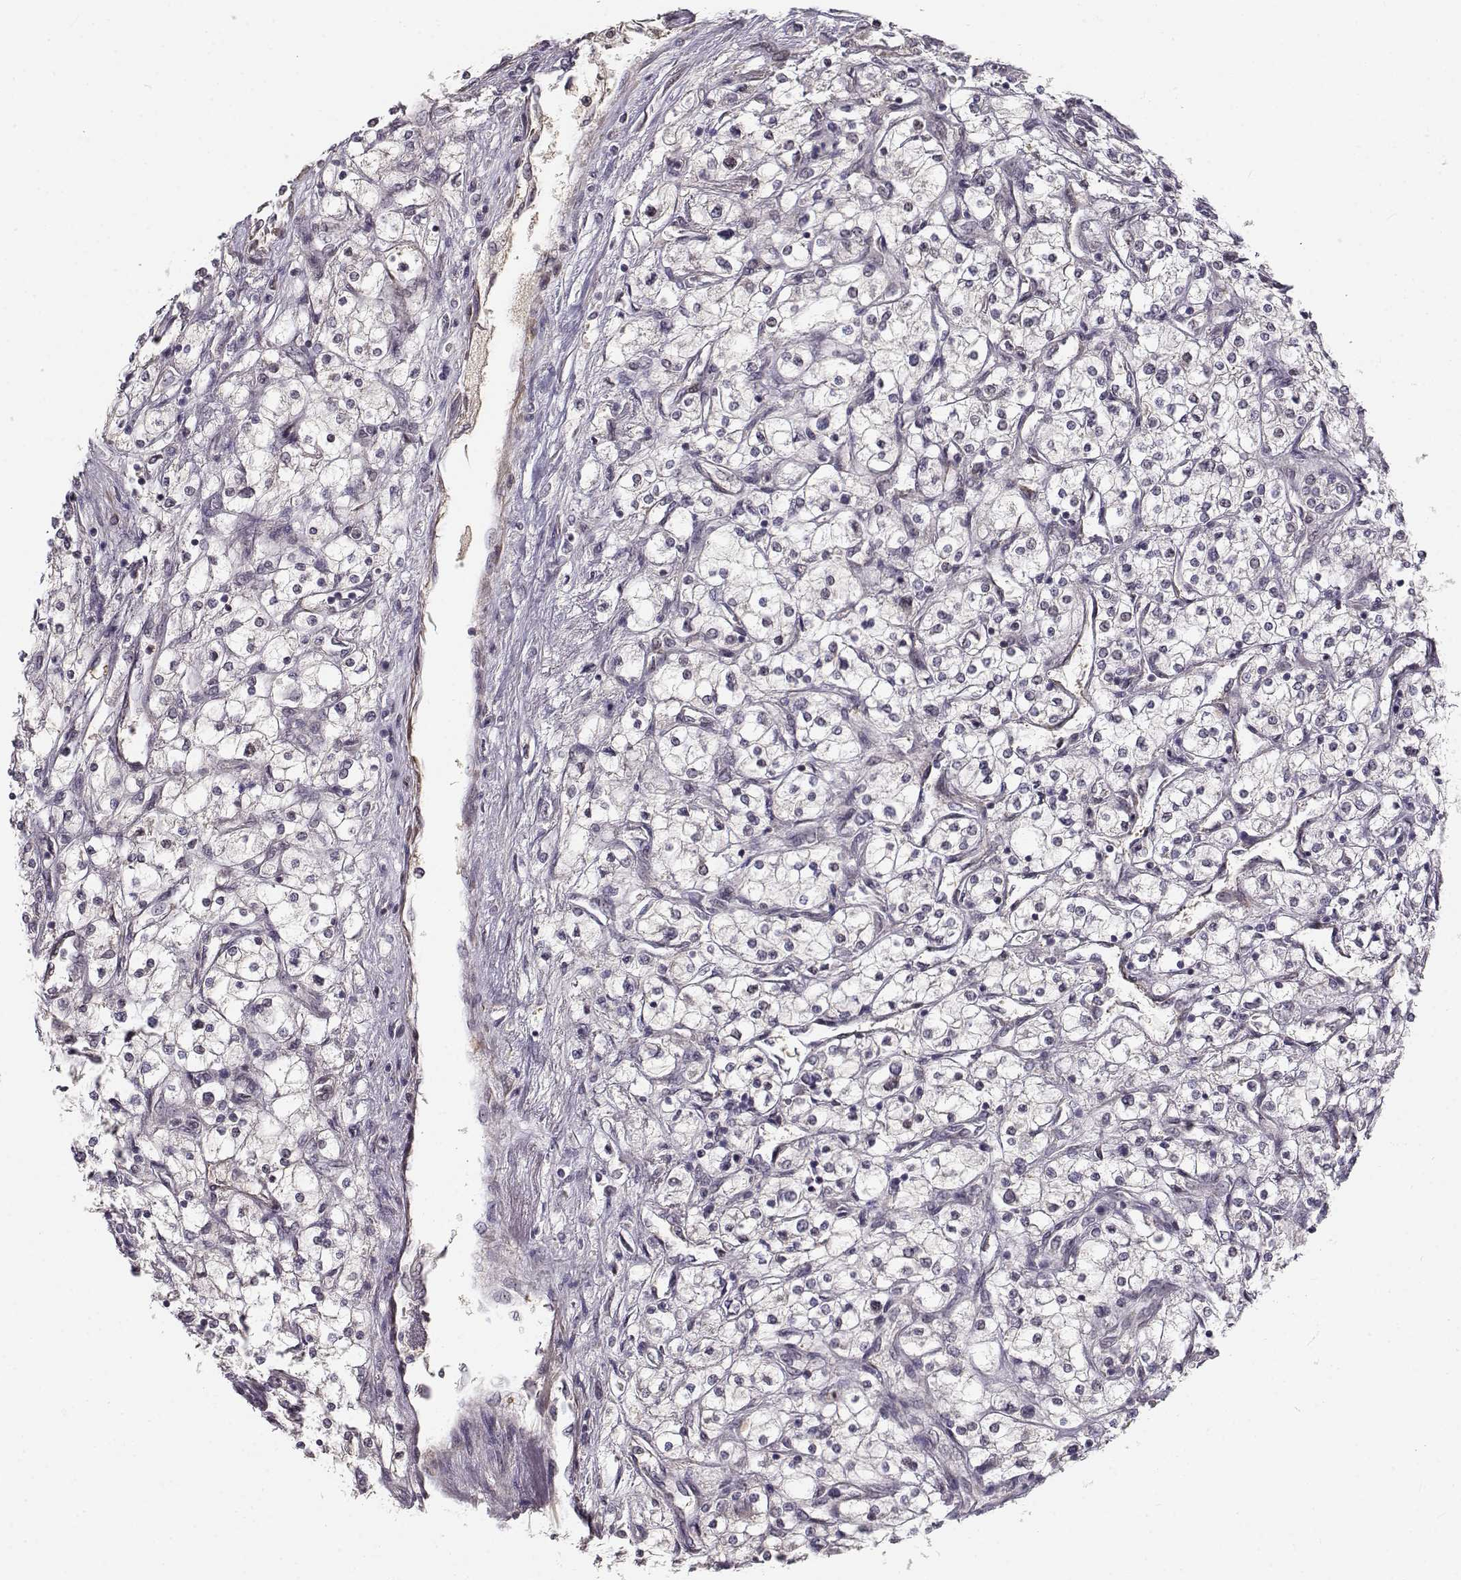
{"staining": {"intensity": "negative", "quantity": "none", "location": "none"}, "tissue": "renal cancer", "cell_type": "Tumor cells", "image_type": "cancer", "snomed": [{"axis": "morphology", "description": "Adenocarcinoma, NOS"}, {"axis": "topography", "description": "Kidney"}], "caption": "This is a histopathology image of immunohistochemistry (IHC) staining of adenocarcinoma (renal), which shows no positivity in tumor cells.", "gene": "RGS9BP", "patient": {"sex": "male", "age": 80}}